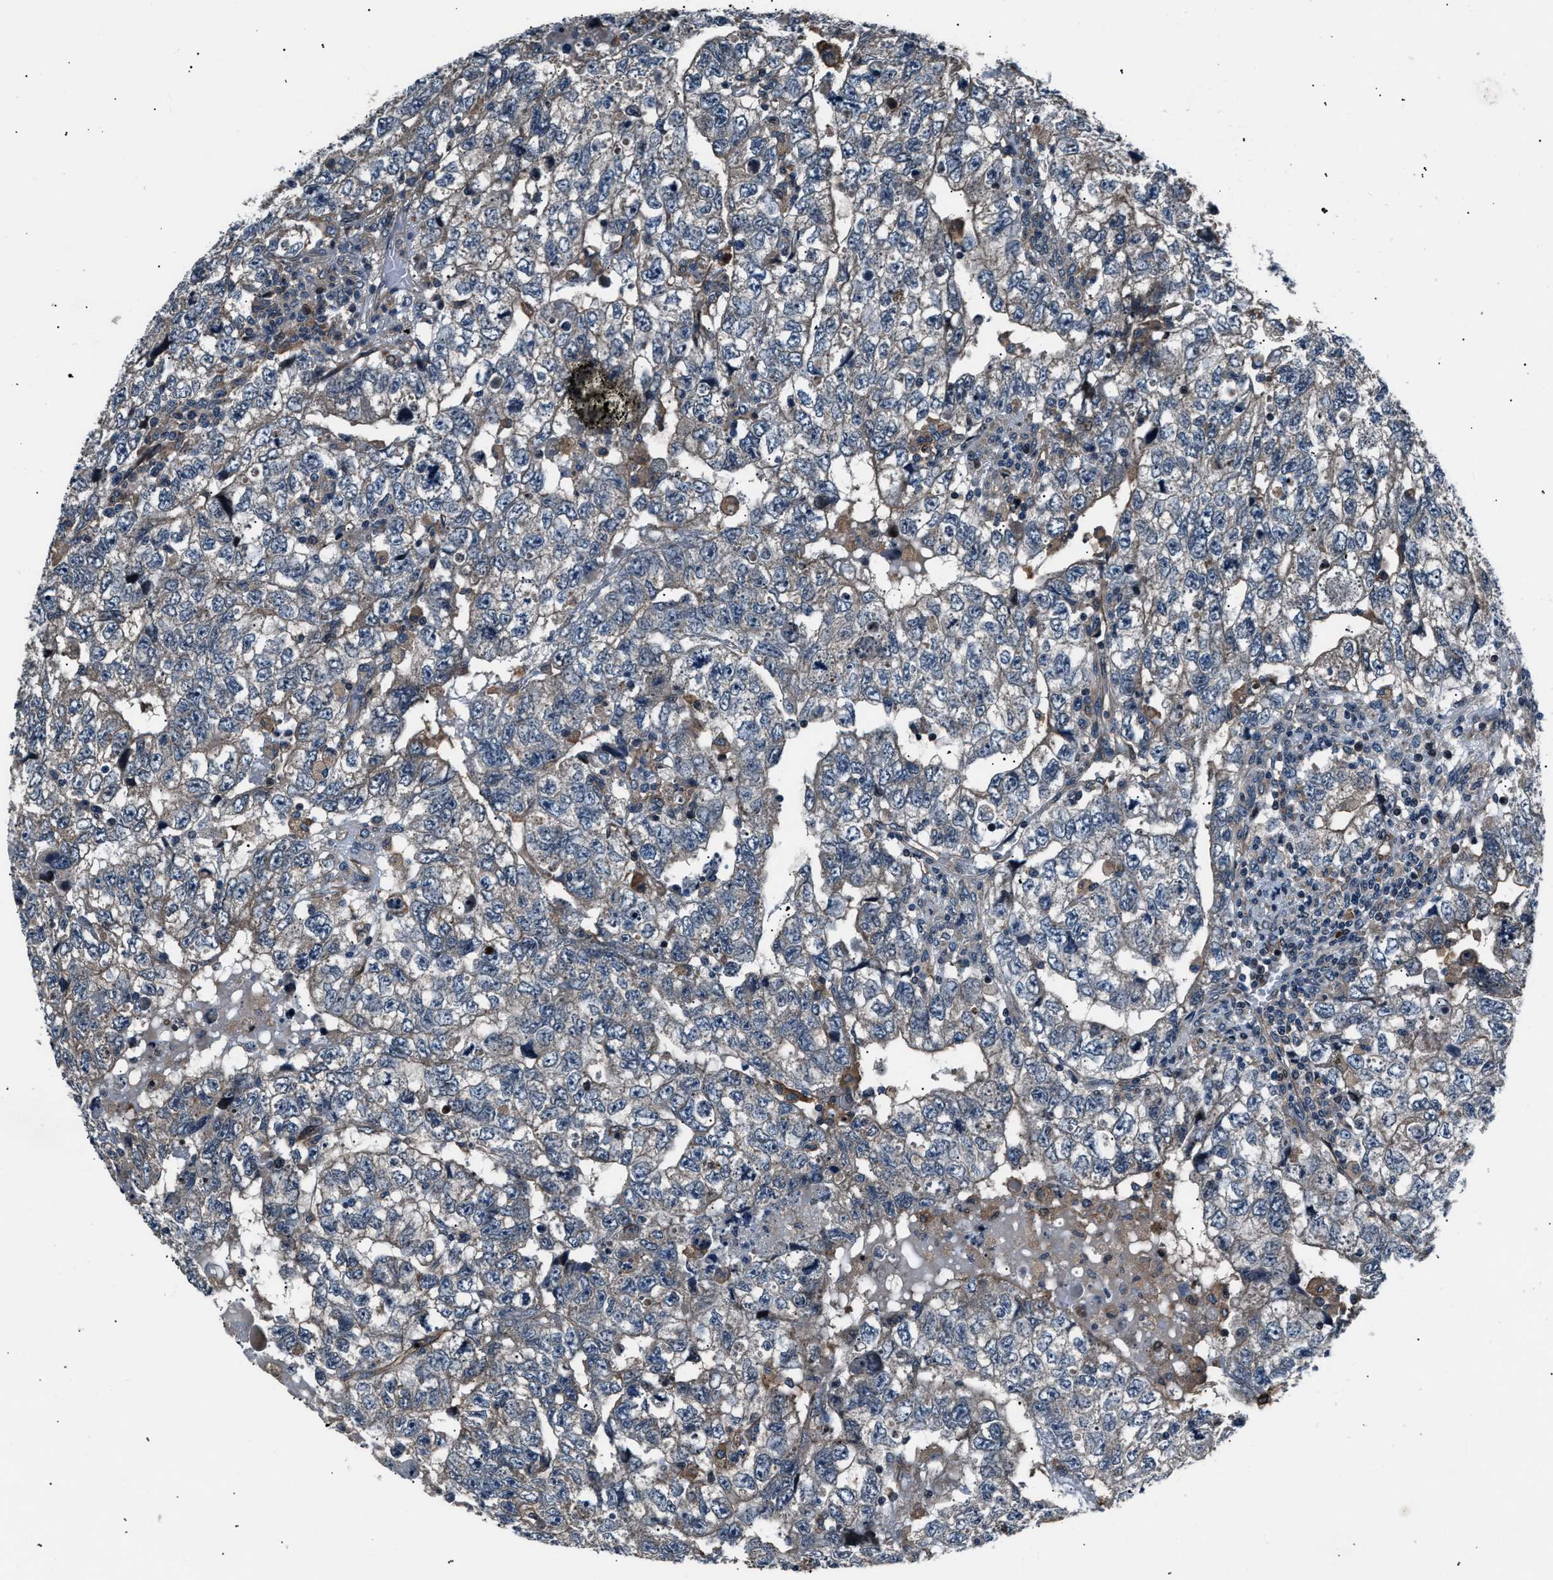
{"staining": {"intensity": "moderate", "quantity": "<25%", "location": "cytoplasmic/membranous"}, "tissue": "testis cancer", "cell_type": "Tumor cells", "image_type": "cancer", "snomed": [{"axis": "morphology", "description": "Carcinoma, Embryonal, NOS"}, {"axis": "topography", "description": "Testis"}], "caption": "Immunohistochemical staining of human embryonal carcinoma (testis) demonstrates moderate cytoplasmic/membranous protein expression in approximately <25% of tumor cells.", "gene": "DYNC2I1", "patient": {"sex": "male", "age": 36}}